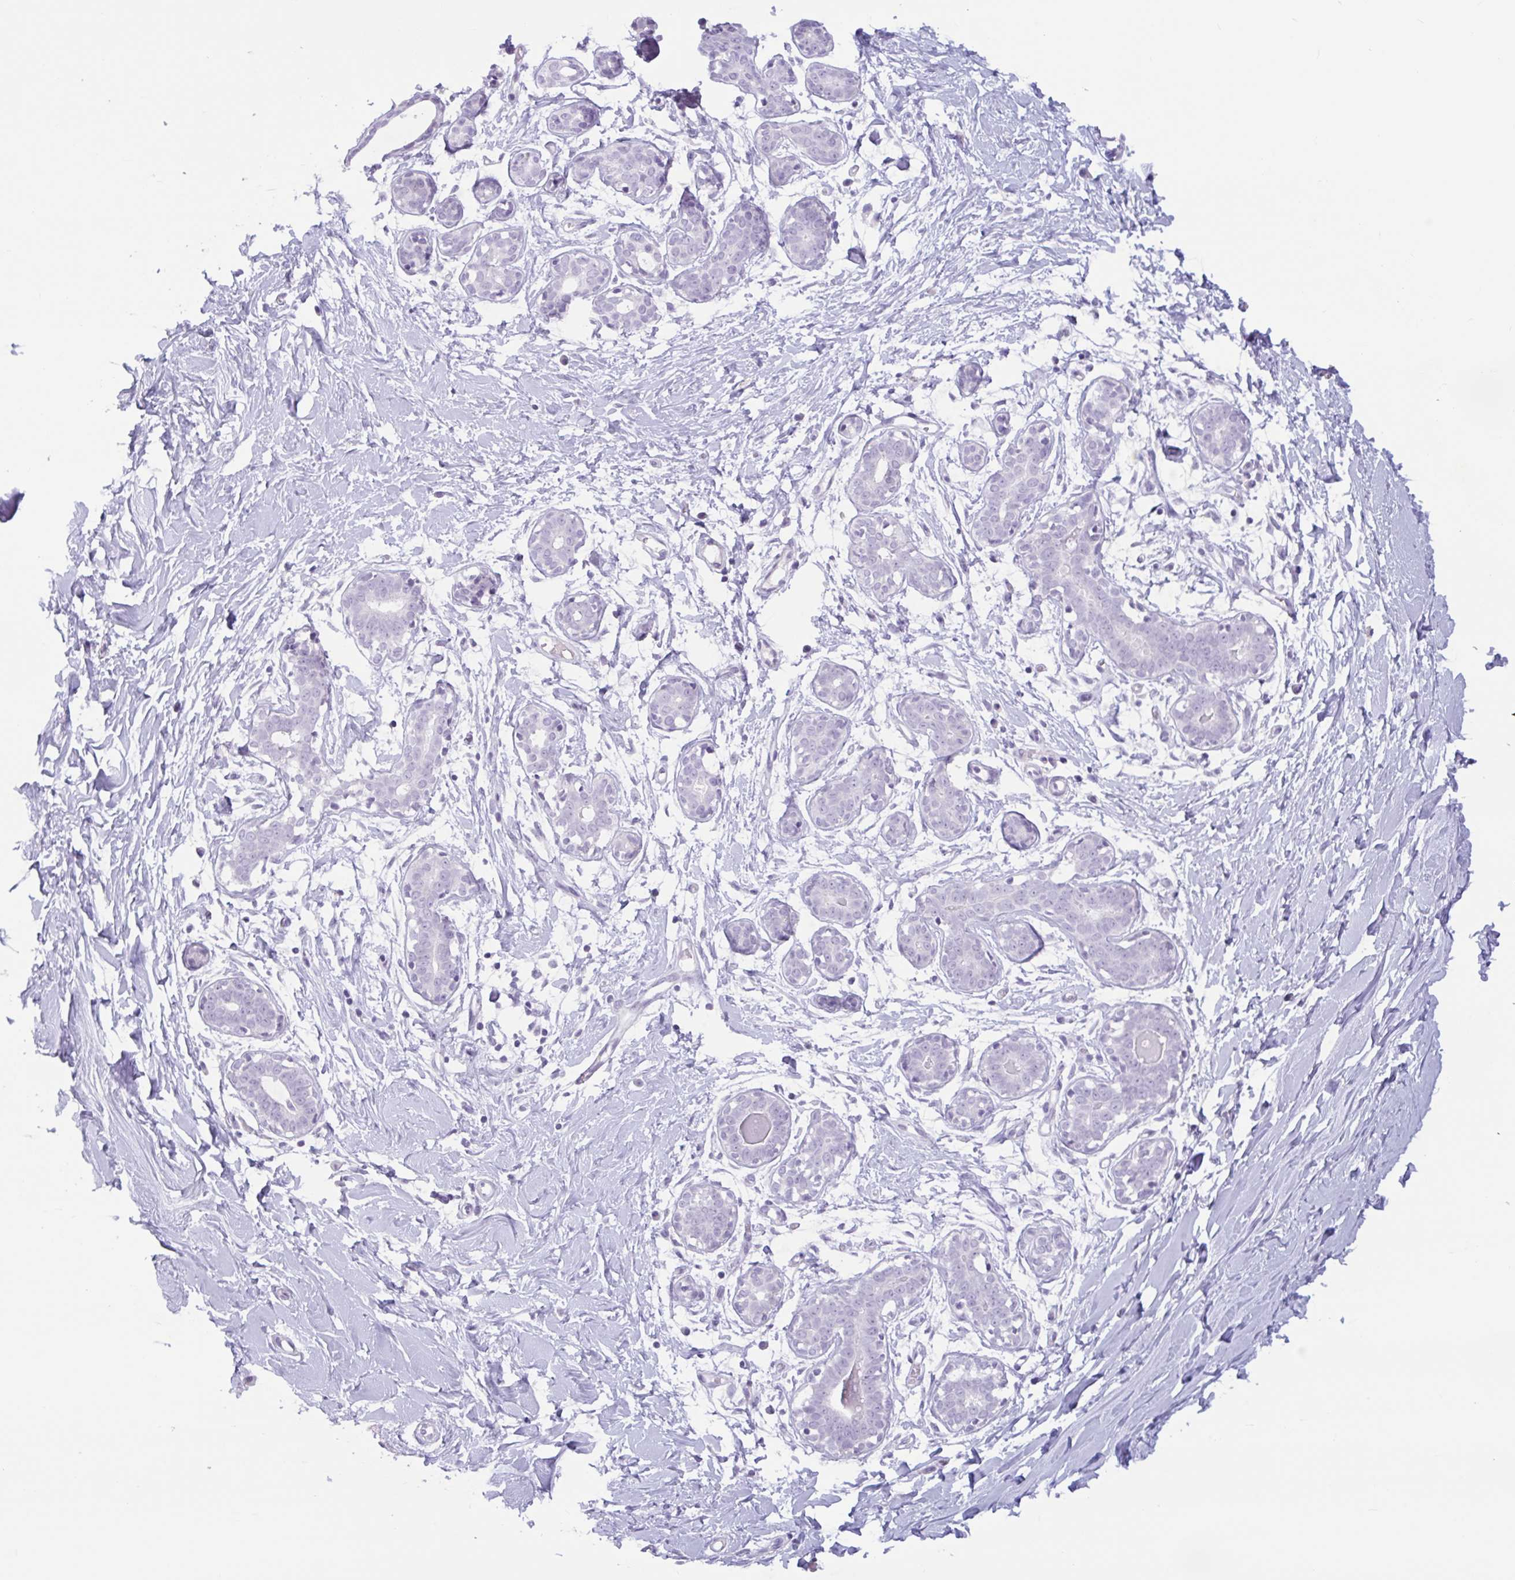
{"staining": {"intensity": "negative", "quantity": "none", "location": "none"}, "tissue": "breast", "cell_type": "Adipocytes", "image_type": "normal", "snomed": [{"axis": "morphology", "description": "Normal tissue, NOS"}, {"axis": "topography", "description": "Breast"}], "caption": "Immunohistochemistry (IHC) of unremarkable human breast shows no expression in adipocytes. The staining was performed using DAB (3,3'-diaminobenzidine) to visualize the protein expression in brown, while the nuclei were stained in blue with hematoxylin (Magnification: 20x).", "gene": "CTSE", "patient": {"sex": "female", "age": 27}}